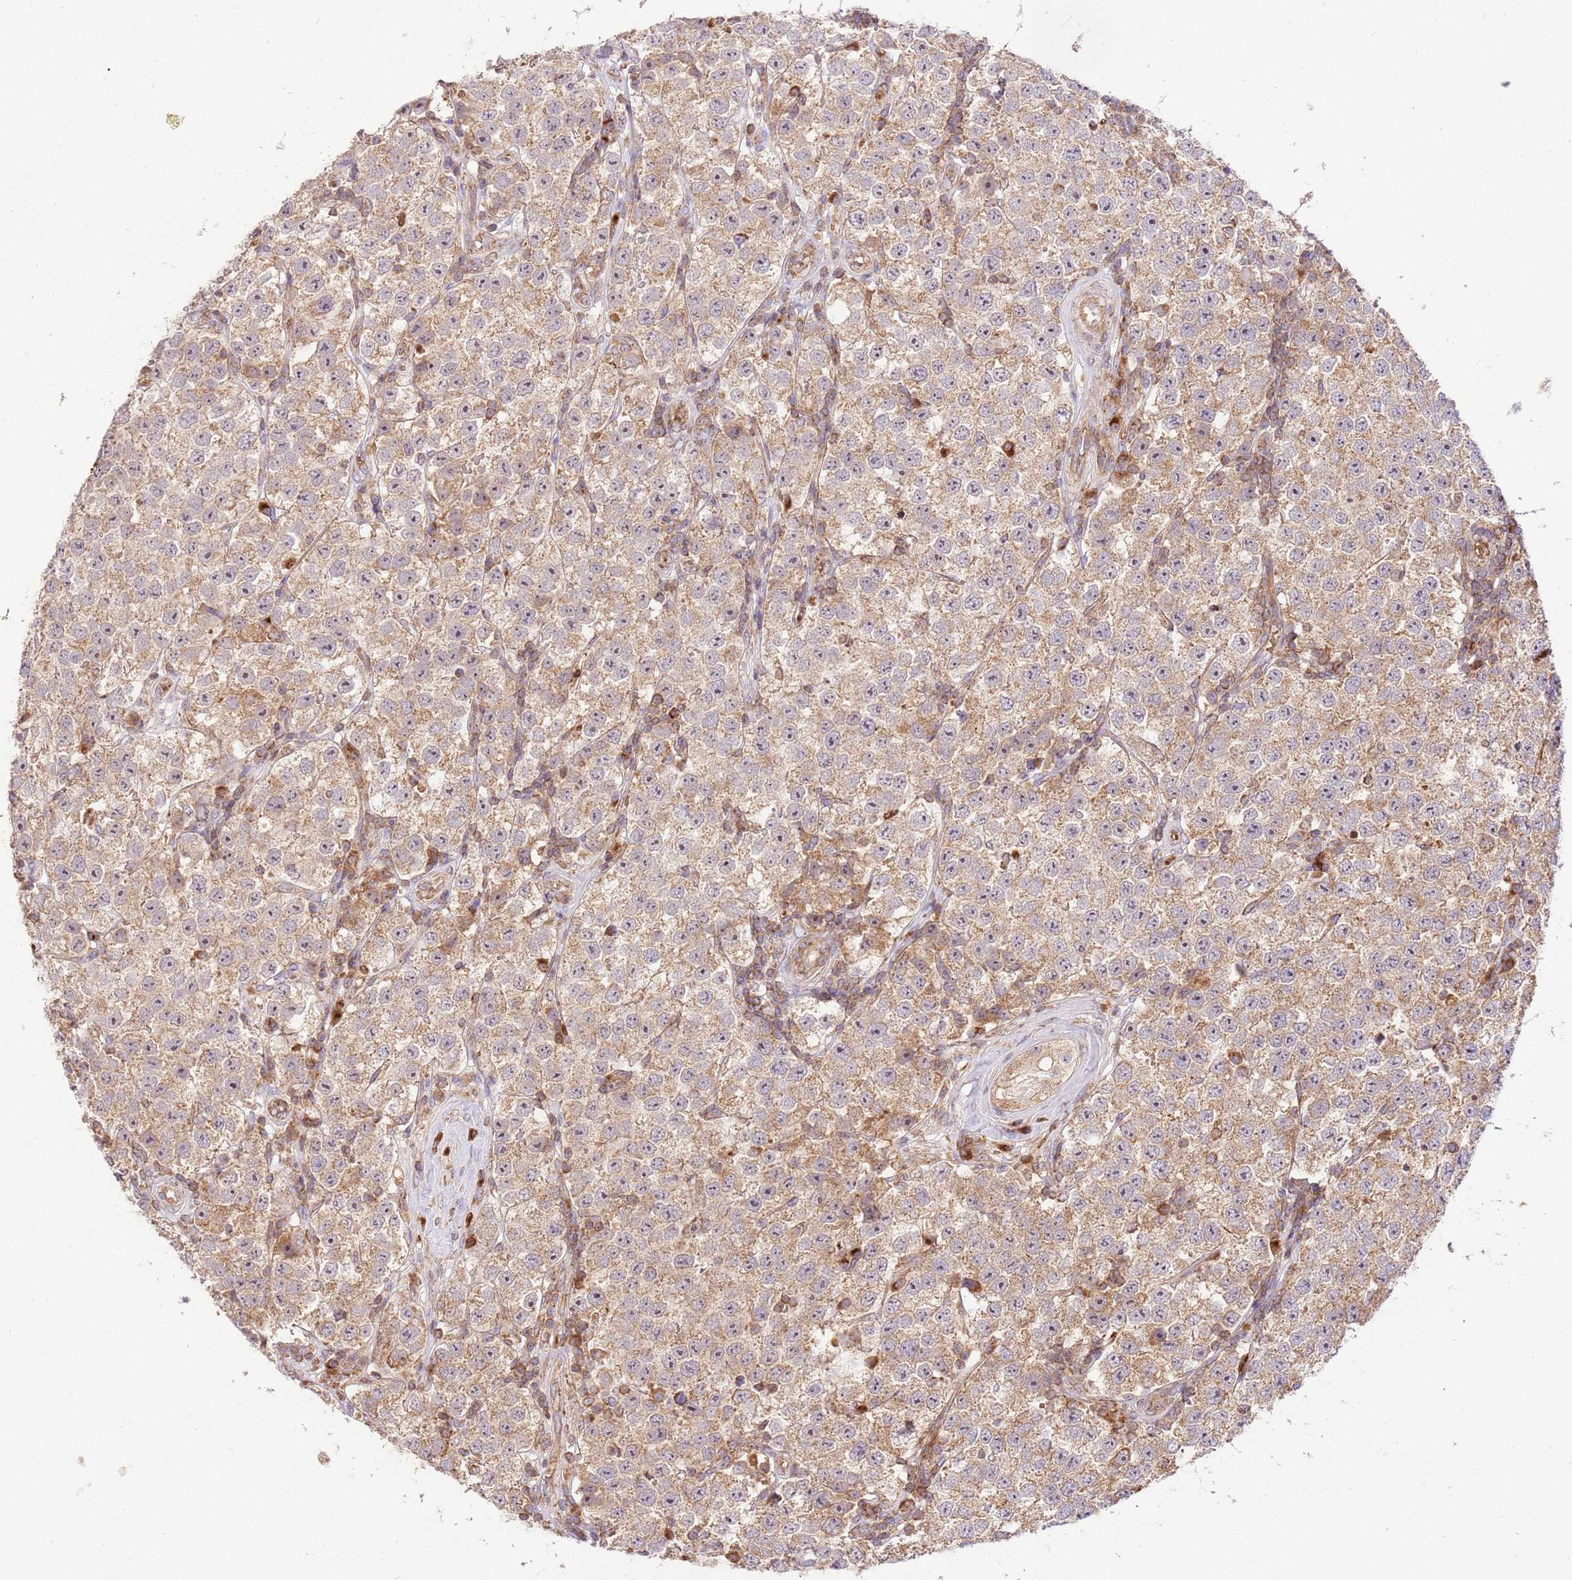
{"staining": {"intensity": "weak", "quantity": ">75%", "location": "cytoplasmic/membranous"}, "tissue": "testis cancer", "cell_type": "Tumor cells", "image_type": "cancer", "snomed": [{"axis": "morphology", "description": "Seminoma, NOS"}, {"axis": "topography", "description": "Testis"}], "caption": "Tumor cells display low levels of weak cytoplasmic/membranous expression in about >75% of cells in human testis cancer.", "gene": "SPATA2L", "patient": {"sex": "male", "age": 34}}